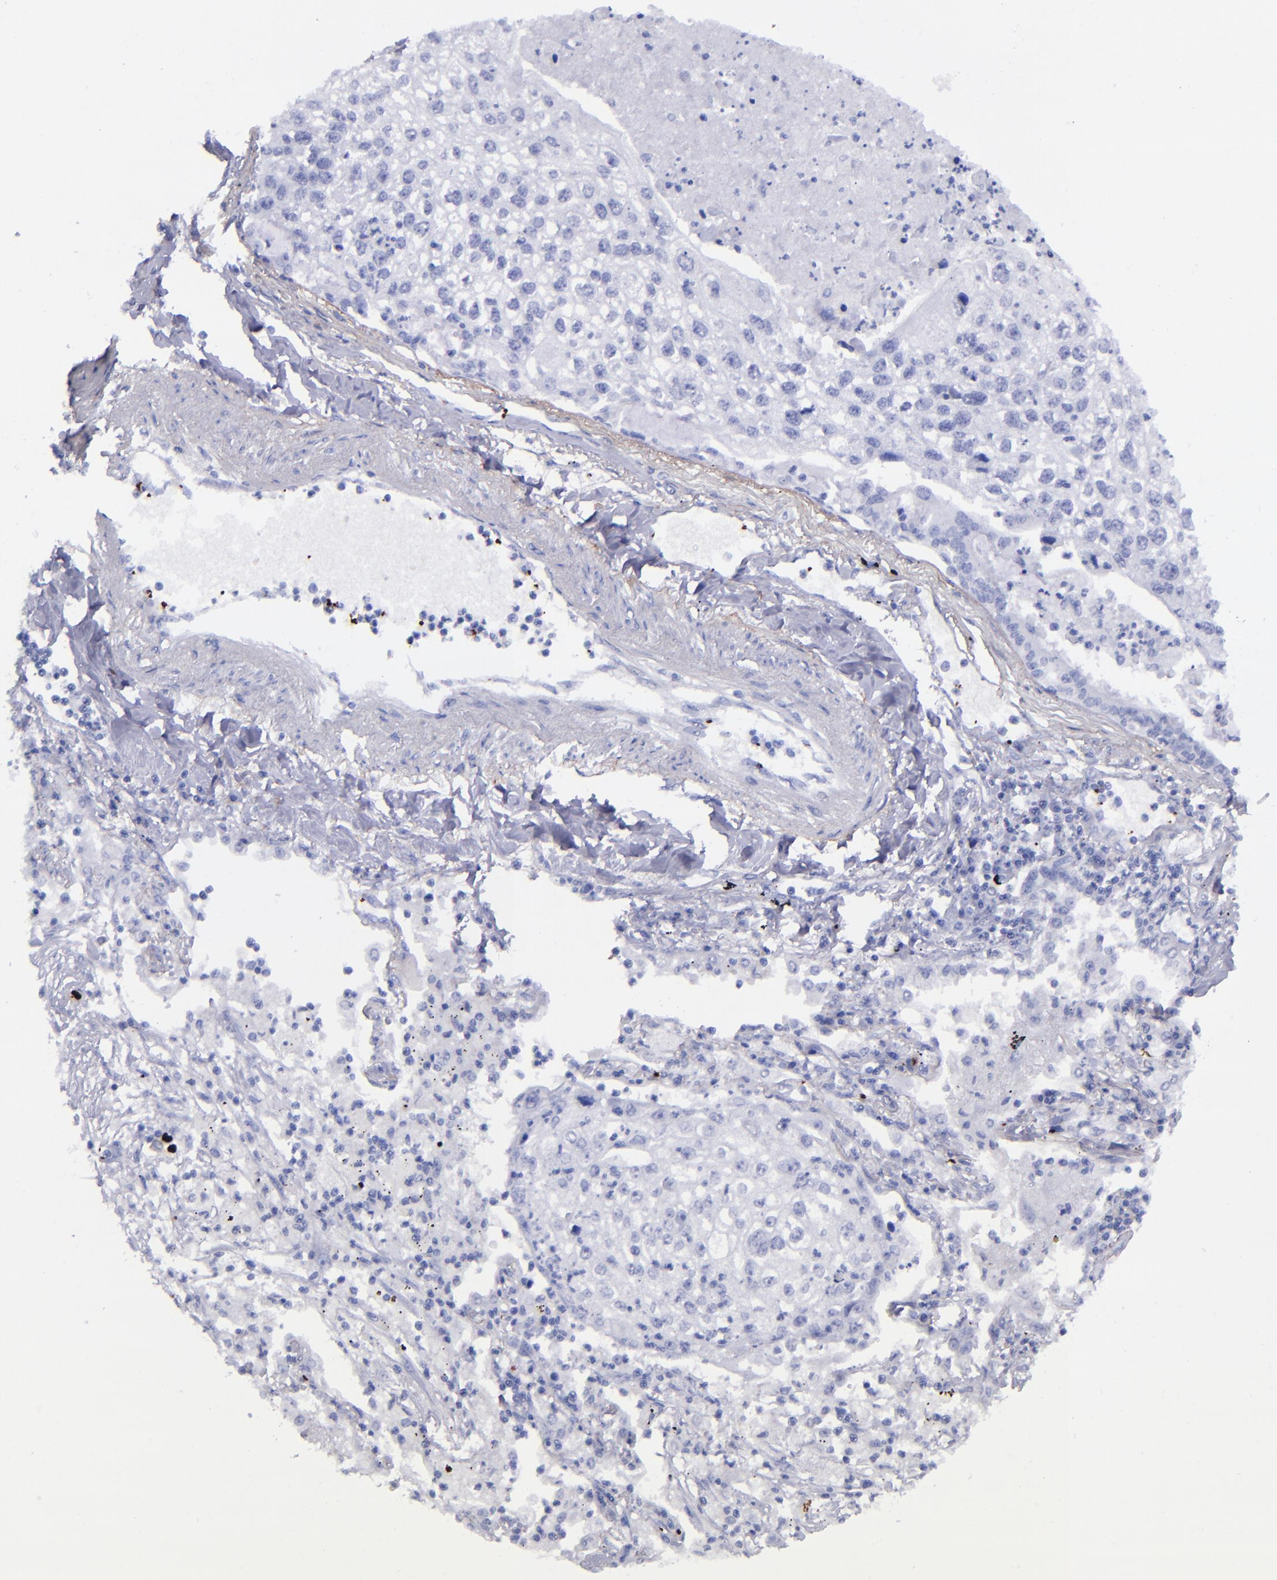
{"staining": {"intensity": "negative", "quantity": "none", "location": "none"}, "tissue": "lung cancer", "cell_type": "Tumor cells", "image_type": "cancer", "snomed": [{"axis": "morphology", "description": "Squamous cell carcinoma, NOS"}, {"axis": "topography", "description": "Lung"}], "caption": "Squamous cell carcinoma (lung) was stained to show a protein in brown. There is no significant positivity in tumor cells.", "gene": "EFCAB13", "patient": {"sex": "male", "age": 75}}